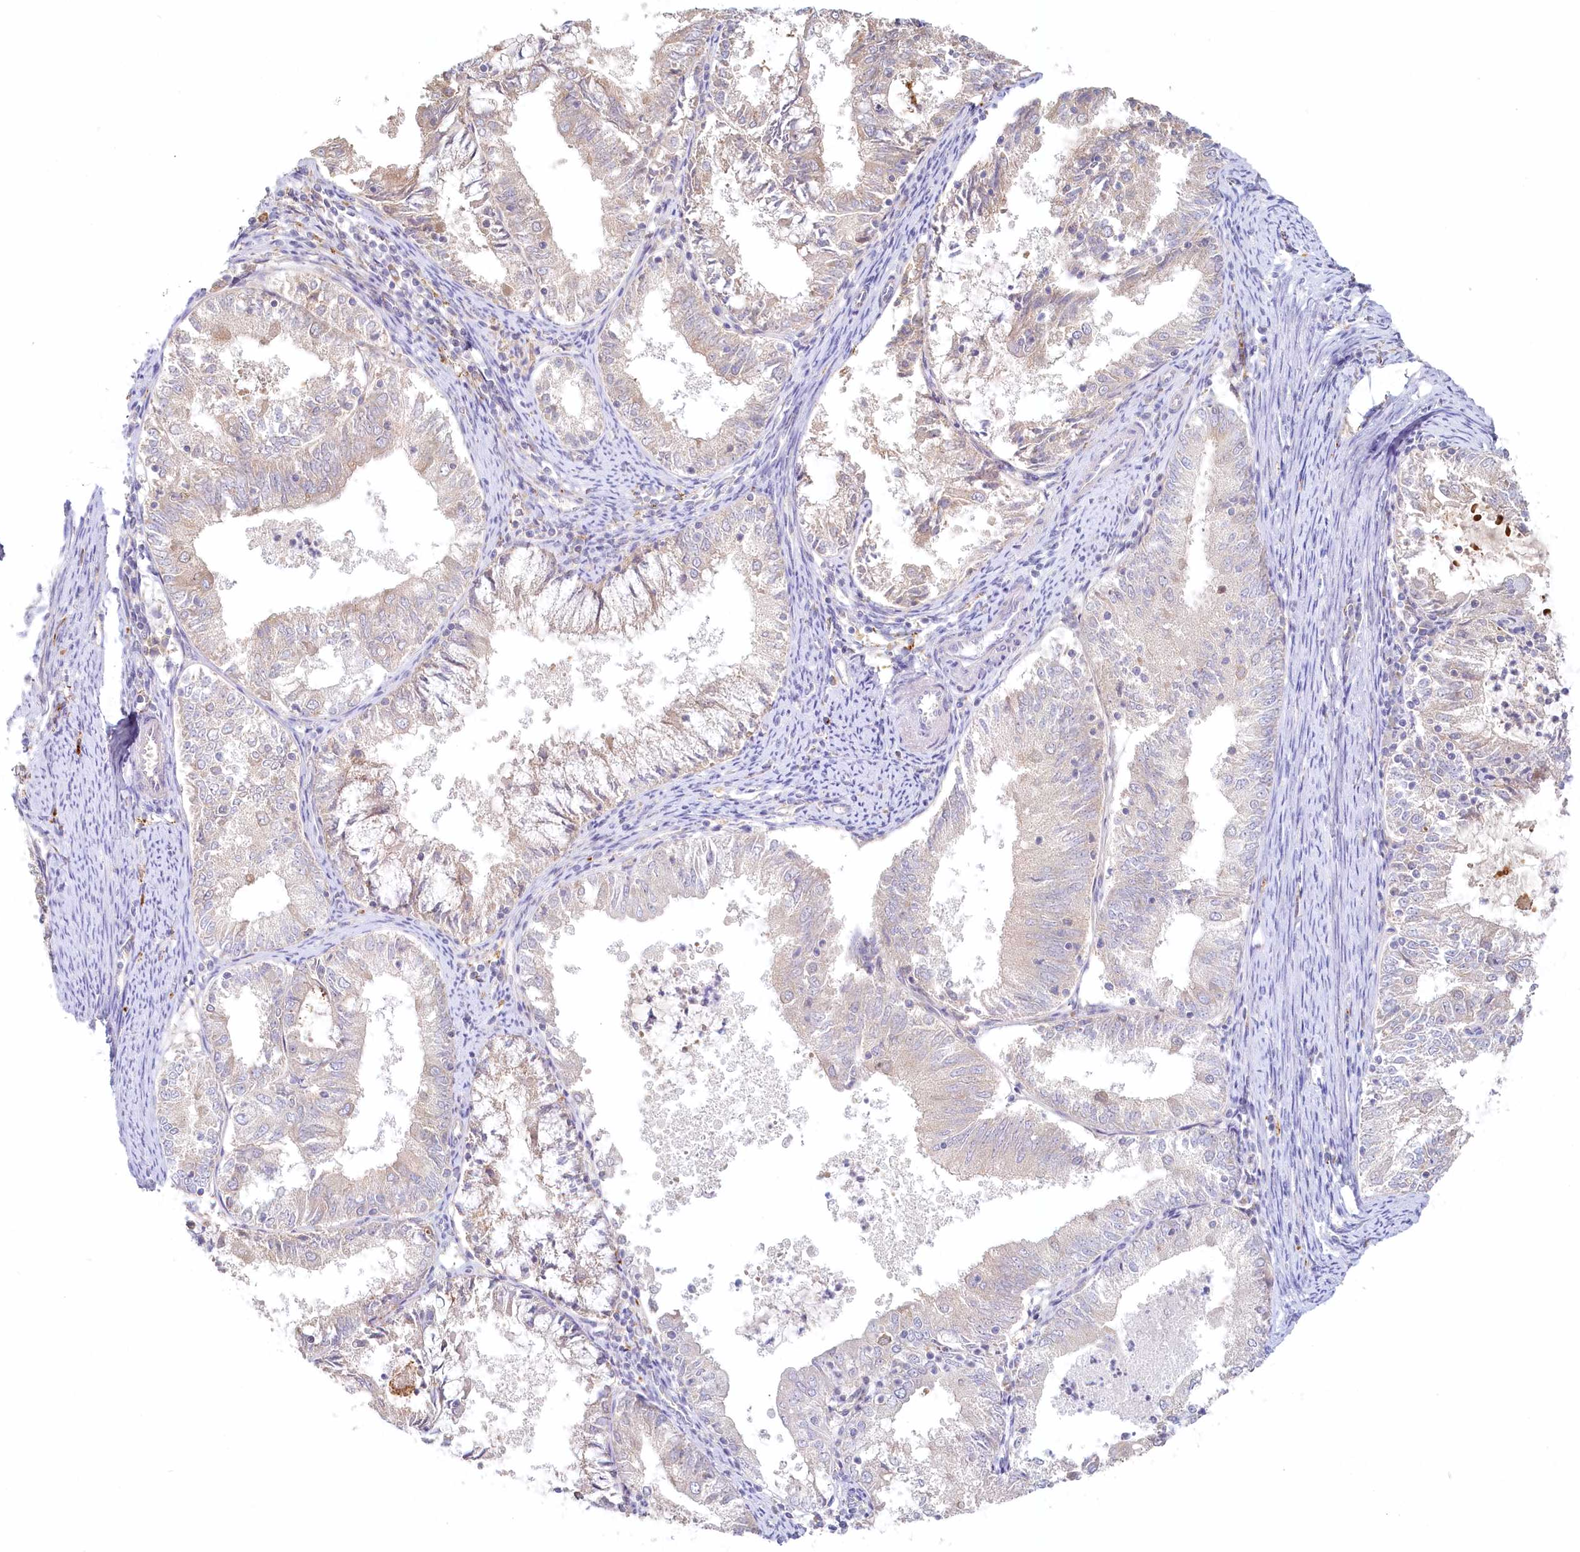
{"staining": {"intensity": "negative", "quantity": "none", "location": "none"}, "tissue": "endometrial cancer", "cell_type": "Tumor cells", "image_type": "cancer", "snomed": [{"axis": "morphology", "description": "Adenocarcinoma, NOS"}, {"axis": "topography", "description": "Endometrium"}], "caption": "Tumor cells show no significant positivity in endometrial cancer (adenocarcinoma).", "gene": "VSIG1", "patient": {"sex": "female", "age": 57}}